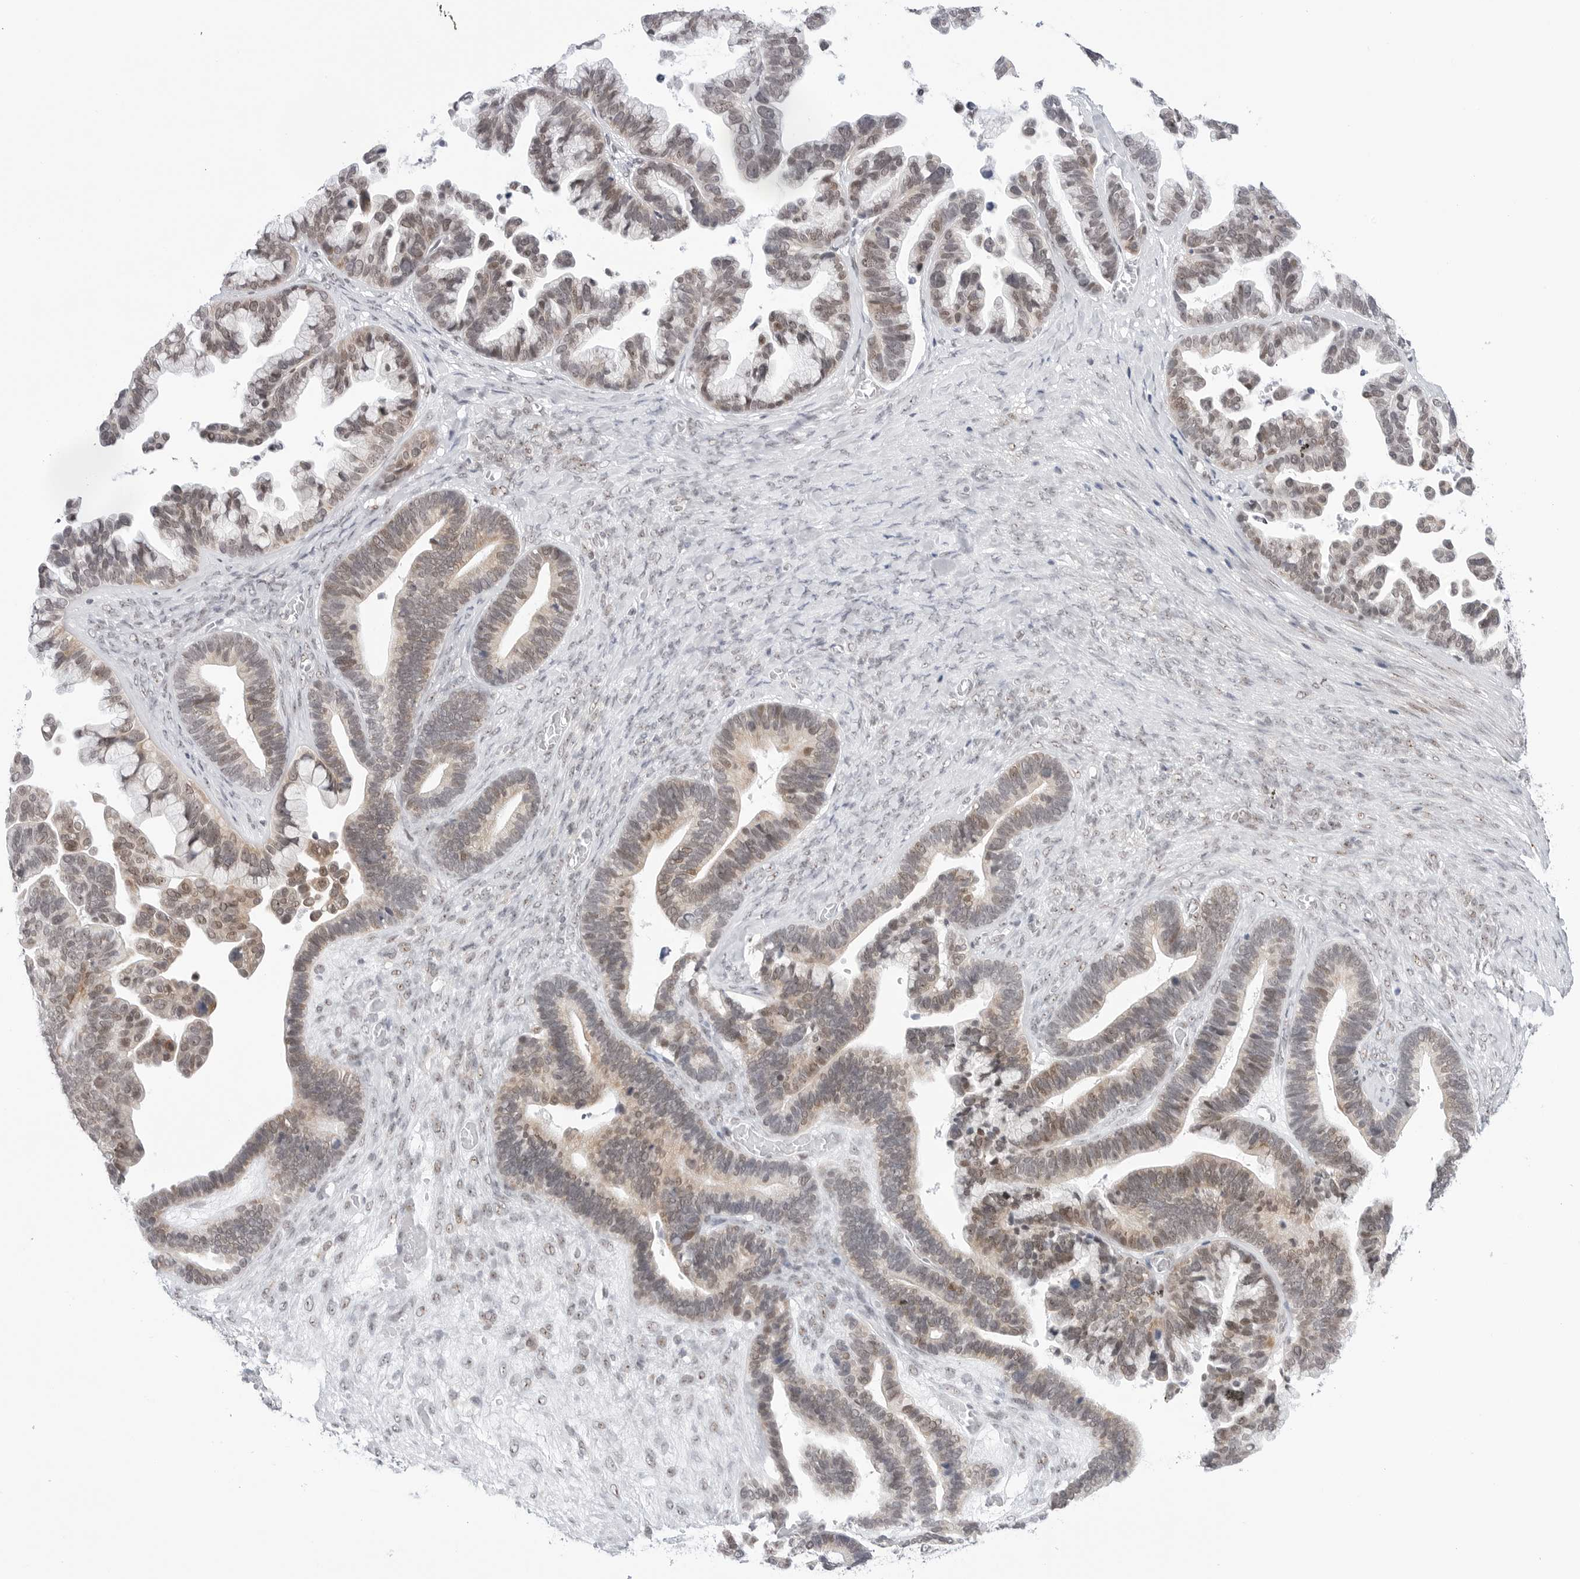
{"staining": {"intensity": "weak", "quantity": ">75%", "location": "cytoplasmic/membranous,nuclear"}, "tissue": "ovarian cancer", "cell_type": "Tumor cells", "image_type": "cancer", "snomed": [{"axis": "morphology", "description": "Cystadenocarcinoma, serous, NOS"}, {"axis": "topography", "description": "Ovary"}], "caption": "IHC photomicrograph of human ovarian cancer (serous cystadenocarcinoma) stained for a protein (brown), which reveals low levels of weak cytoplasmic/membranous and nuclear staining in about >75% of tumor cells.", "gene": "C1orf162", "patient": {"sex": "female", "age": 56}}